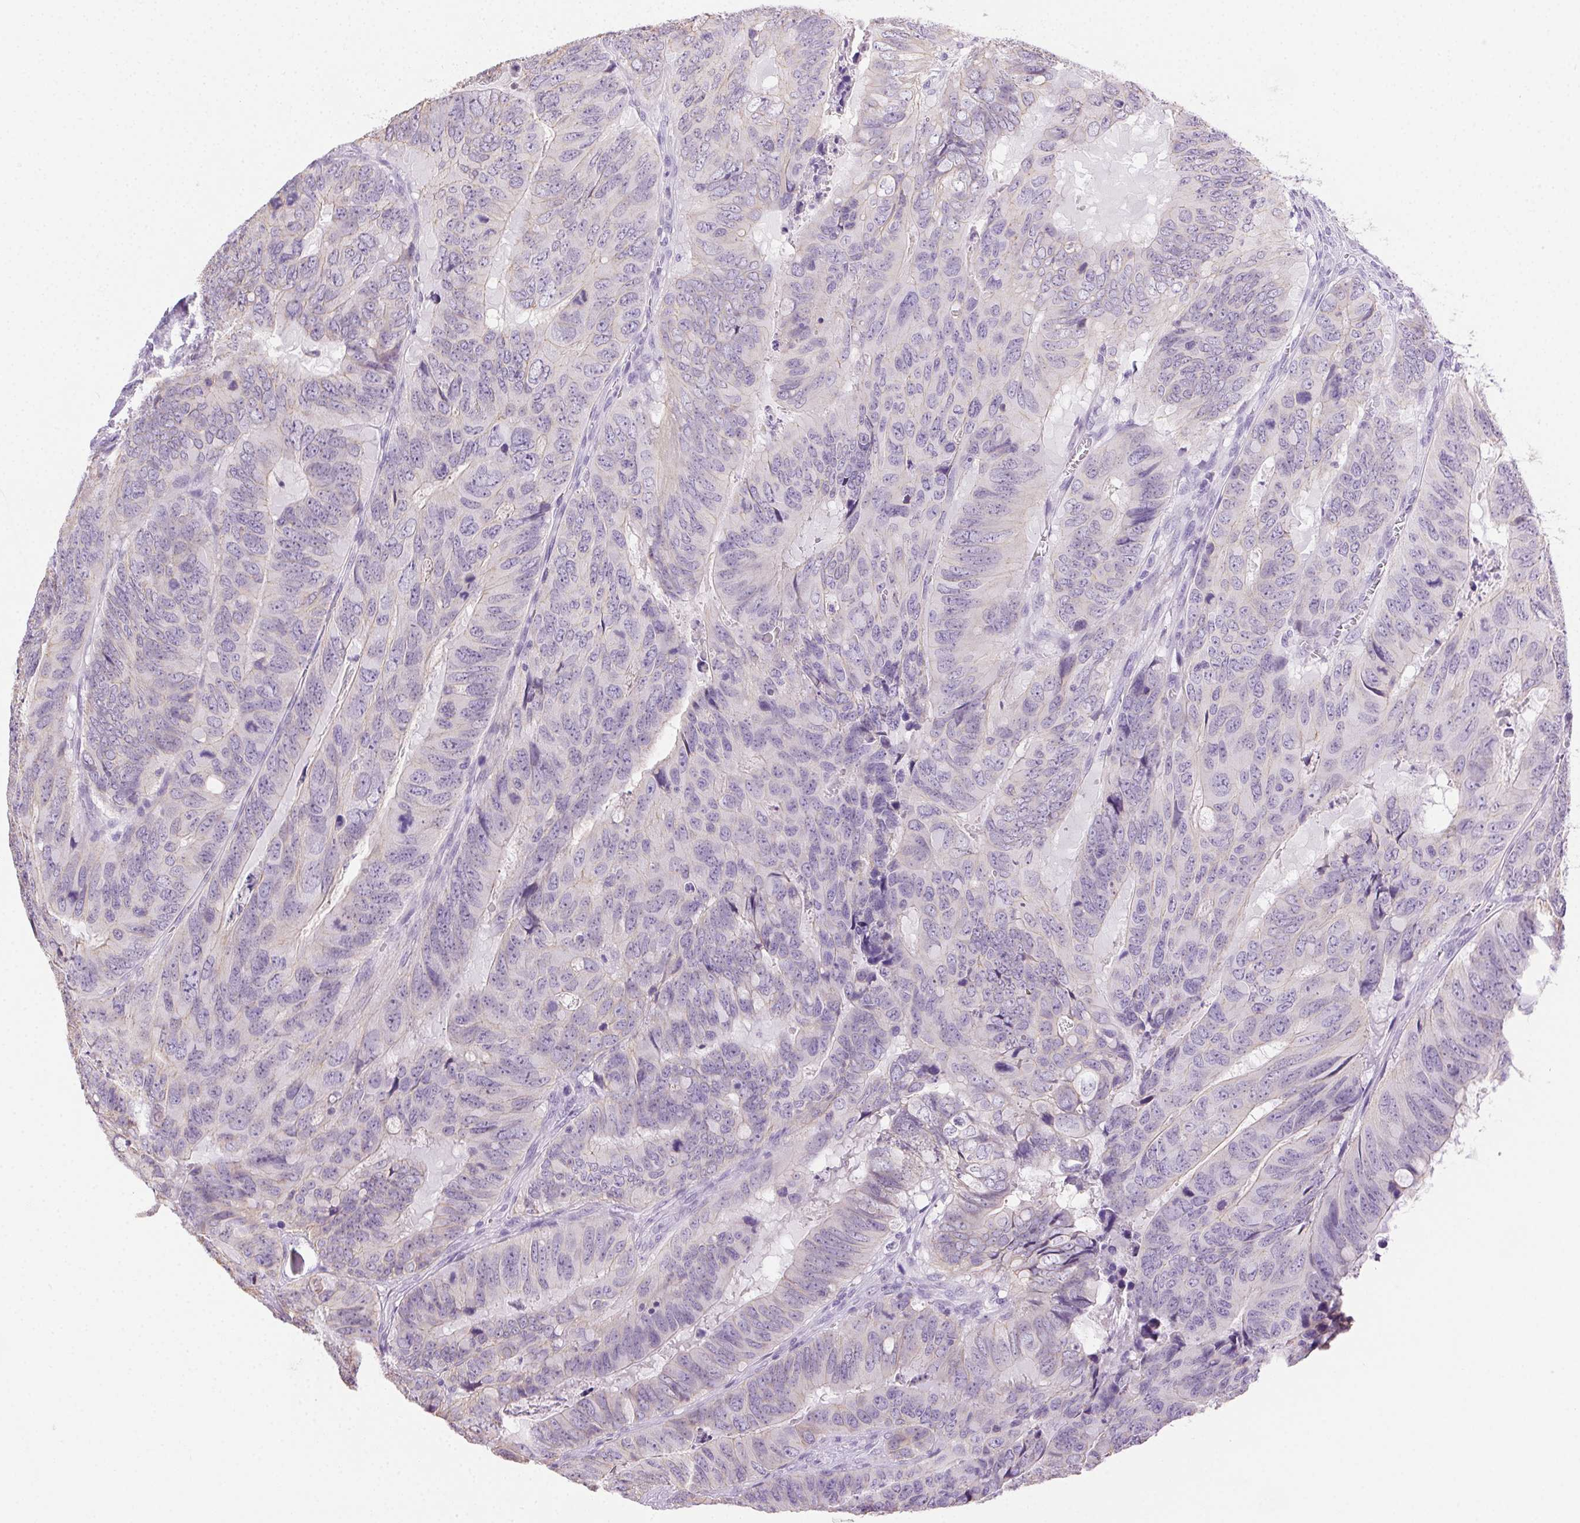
{"staining": {"intensity": "negative", "quantity": "none", "location": "none"}, "tissue": "colorectal cancer", "cell_type": "Tumor cells", "image_type": "cancer", "snomed": [{"axis": "morphology", "description": "Adenocarcinoma, NOS"}, {"axis": "topography", "description": "Colon"}], "caption": "DAB immunohistochemical staining of human colorectal cancer (adenocarcinoma) reveals no significant positivity in tumor cells. Brightfield microscopy of immunohistochemistry stained with DAB (3,3'-diaminobenzidine) (brown) and hematoxylin (blue), captured at high magnification.", "gene": "CLDN10", "patient": {"sex": "male", "age": 79}}